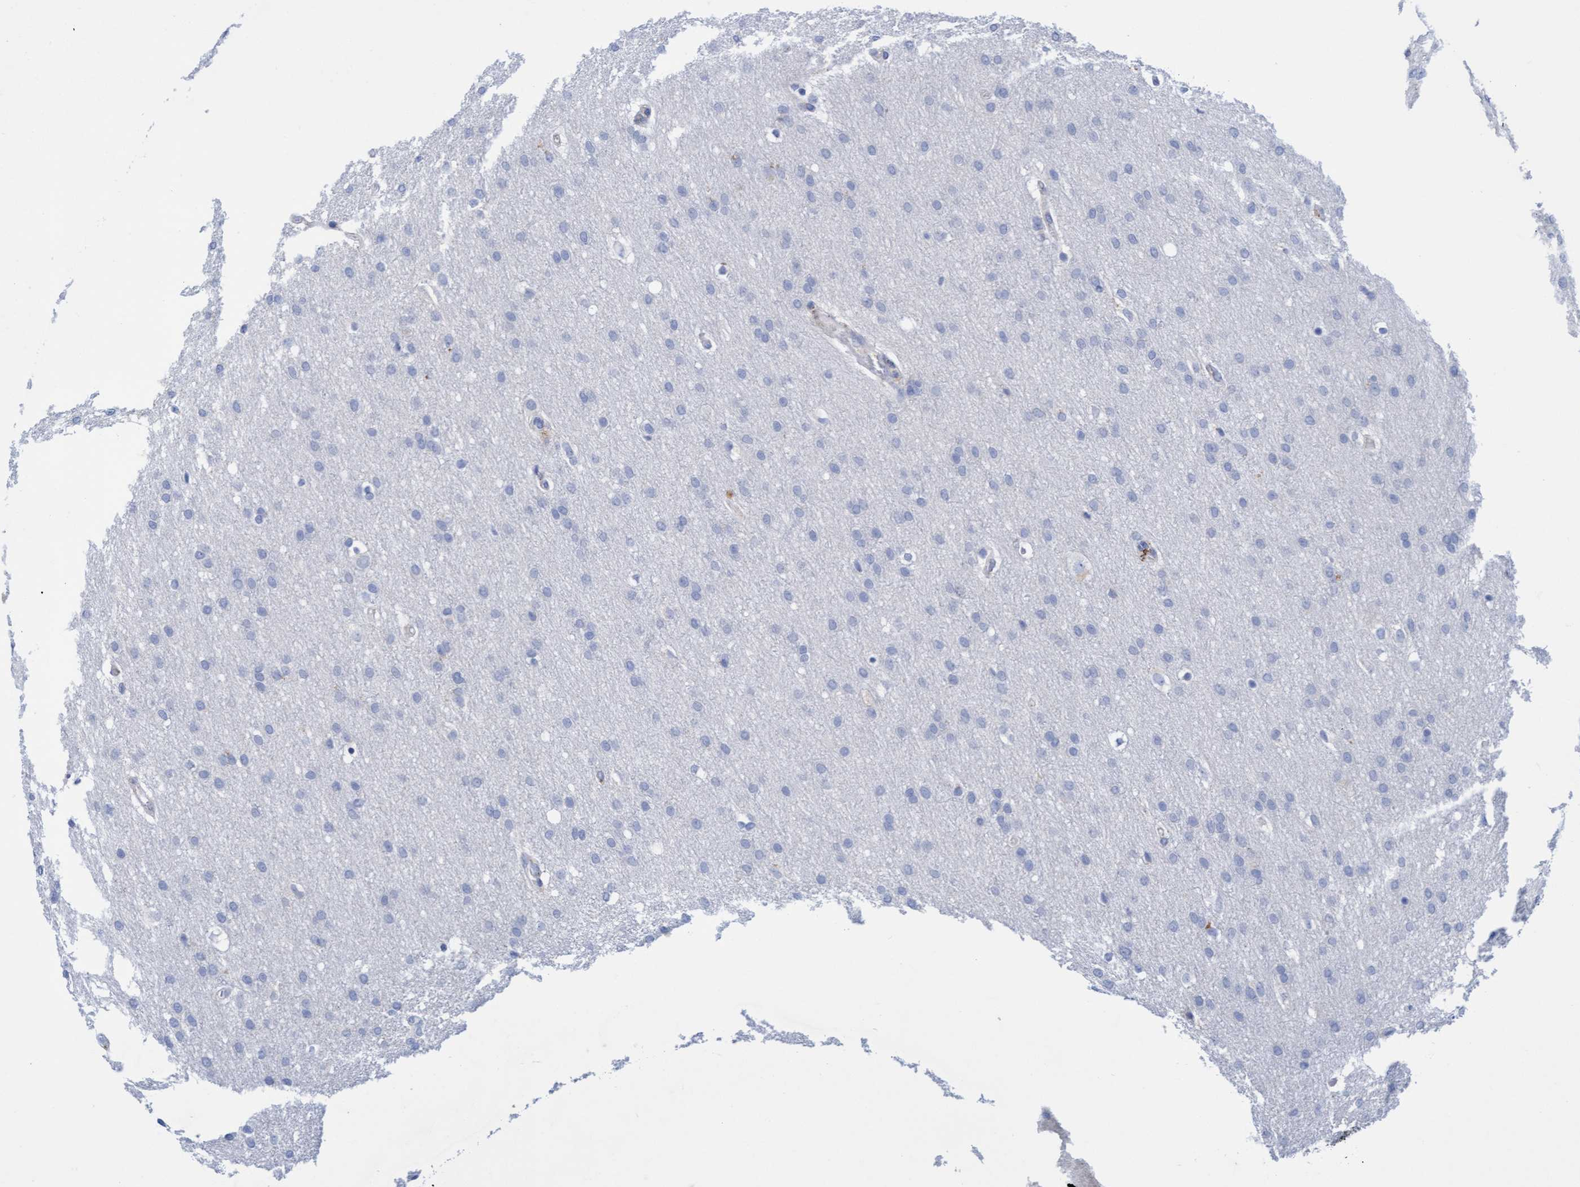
{"staining": {"intensity": "negative", "quantity": "none", "location": "none"}, "tissue": "glioma", "cell_type": "Tumor cells", "image_type": "cancer", "snomed": [{"axis": "morphology", "description": "Glioma, malignant, Low grade"}, {"axis": "topography", "description": "Brain"}], "caption": "Histopathology image shows no significant protein positivity in tumor cells of low-grade glioma (malignant).", "gene": "SGSH", "patient": {"sex": "female", "age": 37}}